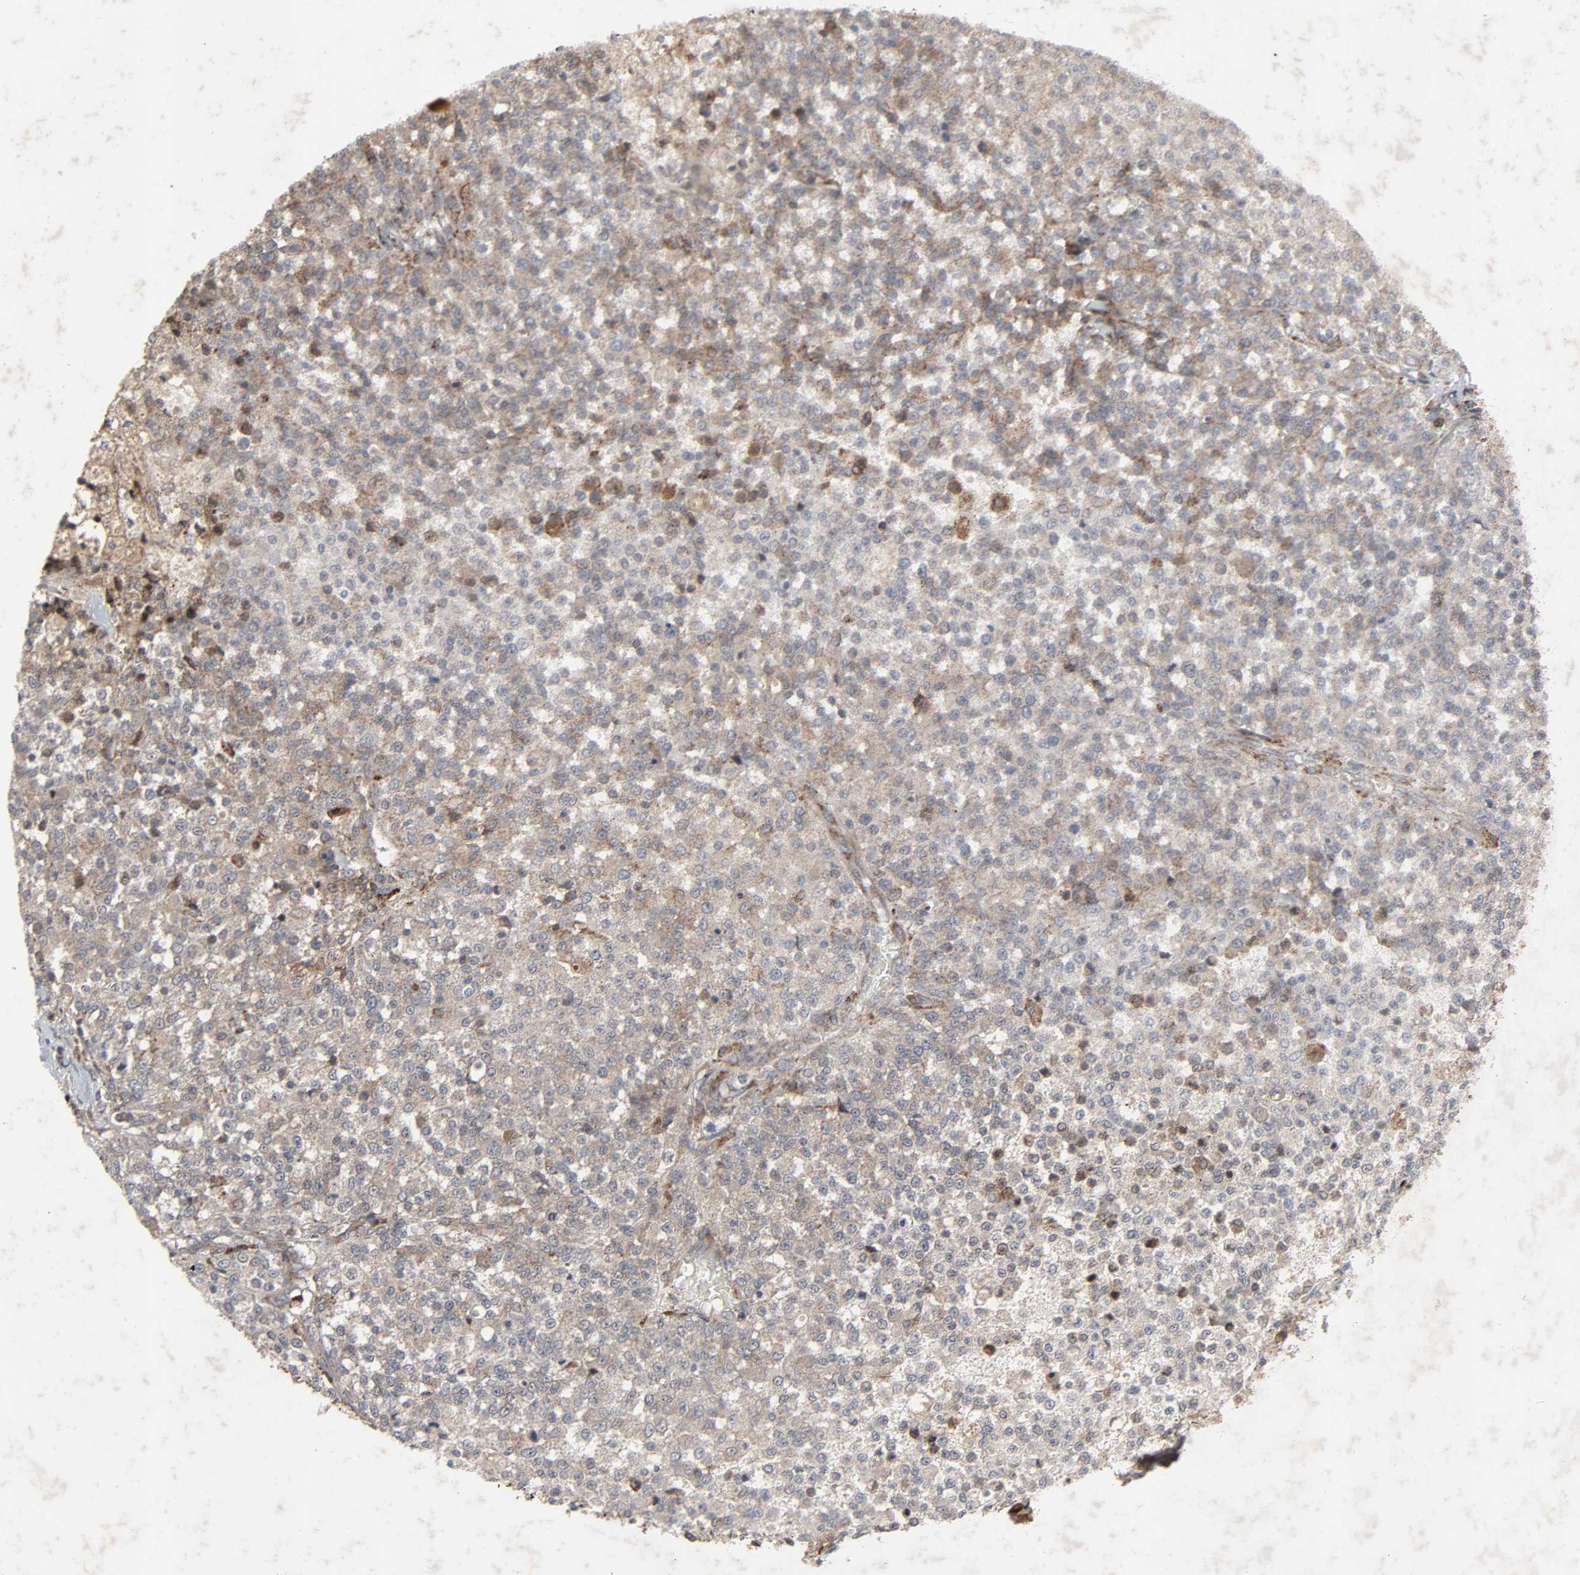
{"staining": {"intensity": "weak", "quantity": ">75%", "location": "cytoplasmic/membranous"}, "tissue": "testis cancer", "cell_type": "Tumor cells", "image_type": "cancer", "snomed": [{"axis": "morphology", "description": "Seminoma, NOS"}, {"axis": "topography", "description": "Testis"}], "caption": "Testis seminoma stained for a protein exhibits weak cytoplasmic/membranous positivity in tumor cells.", "gene": "ADCY4", "patient": {"sex": "male", "age": 59}}